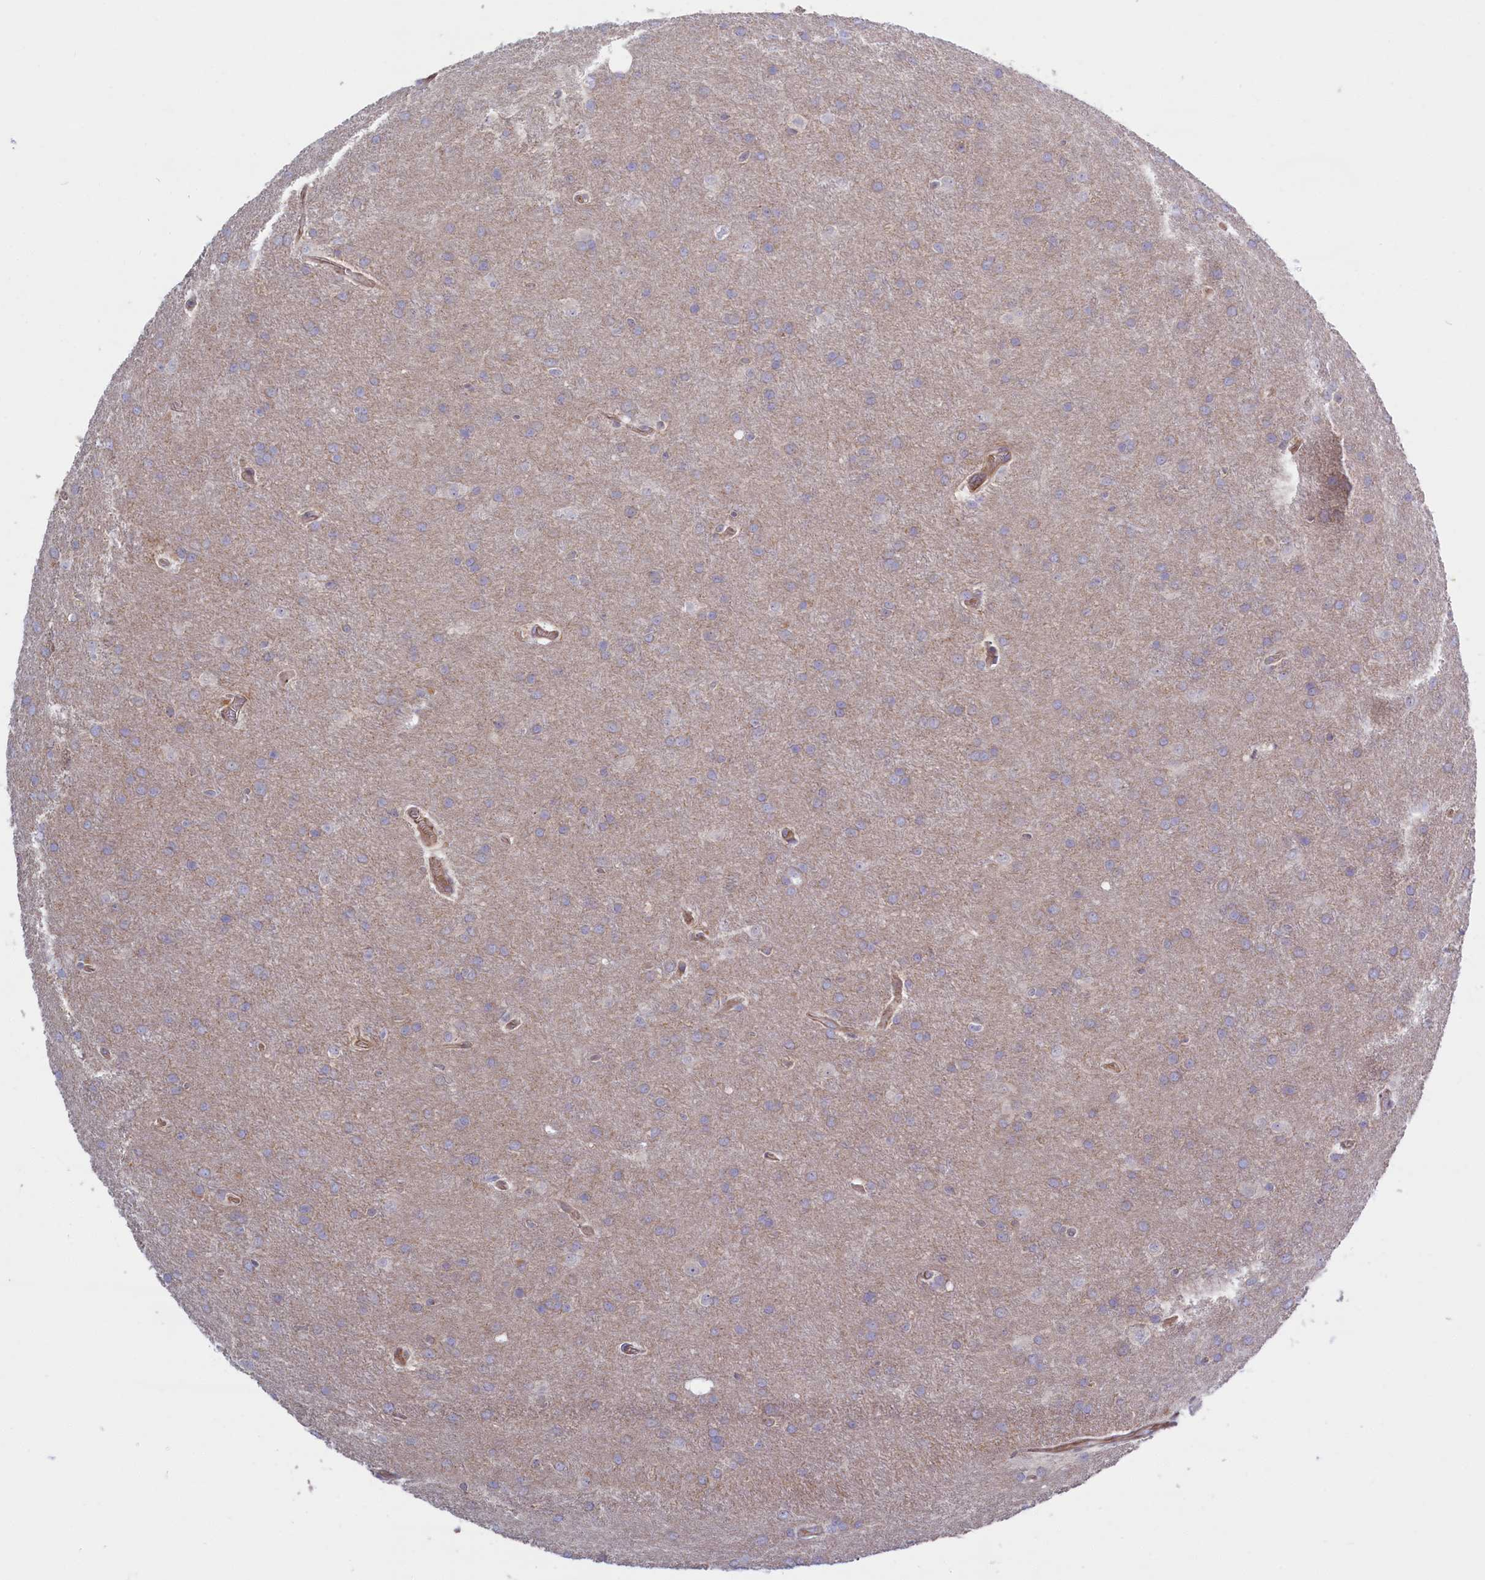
{"staining": {"intensity": "negative", "quantity": "none", "location": "none"}, "tissue": "glioma", "cell_type": "Tumor cells", "image_type": "cancer", "snomed": [{"axis": "morphology", "description": "Glioma, malignant, Low grade"}, {"axis": "topography", "description": "Brain"}], "caption": "Tumor cells are negative for brown protein staining in glioma.", "gene": "TRPM4", "patient": {"sex": "female", "age": 32}}